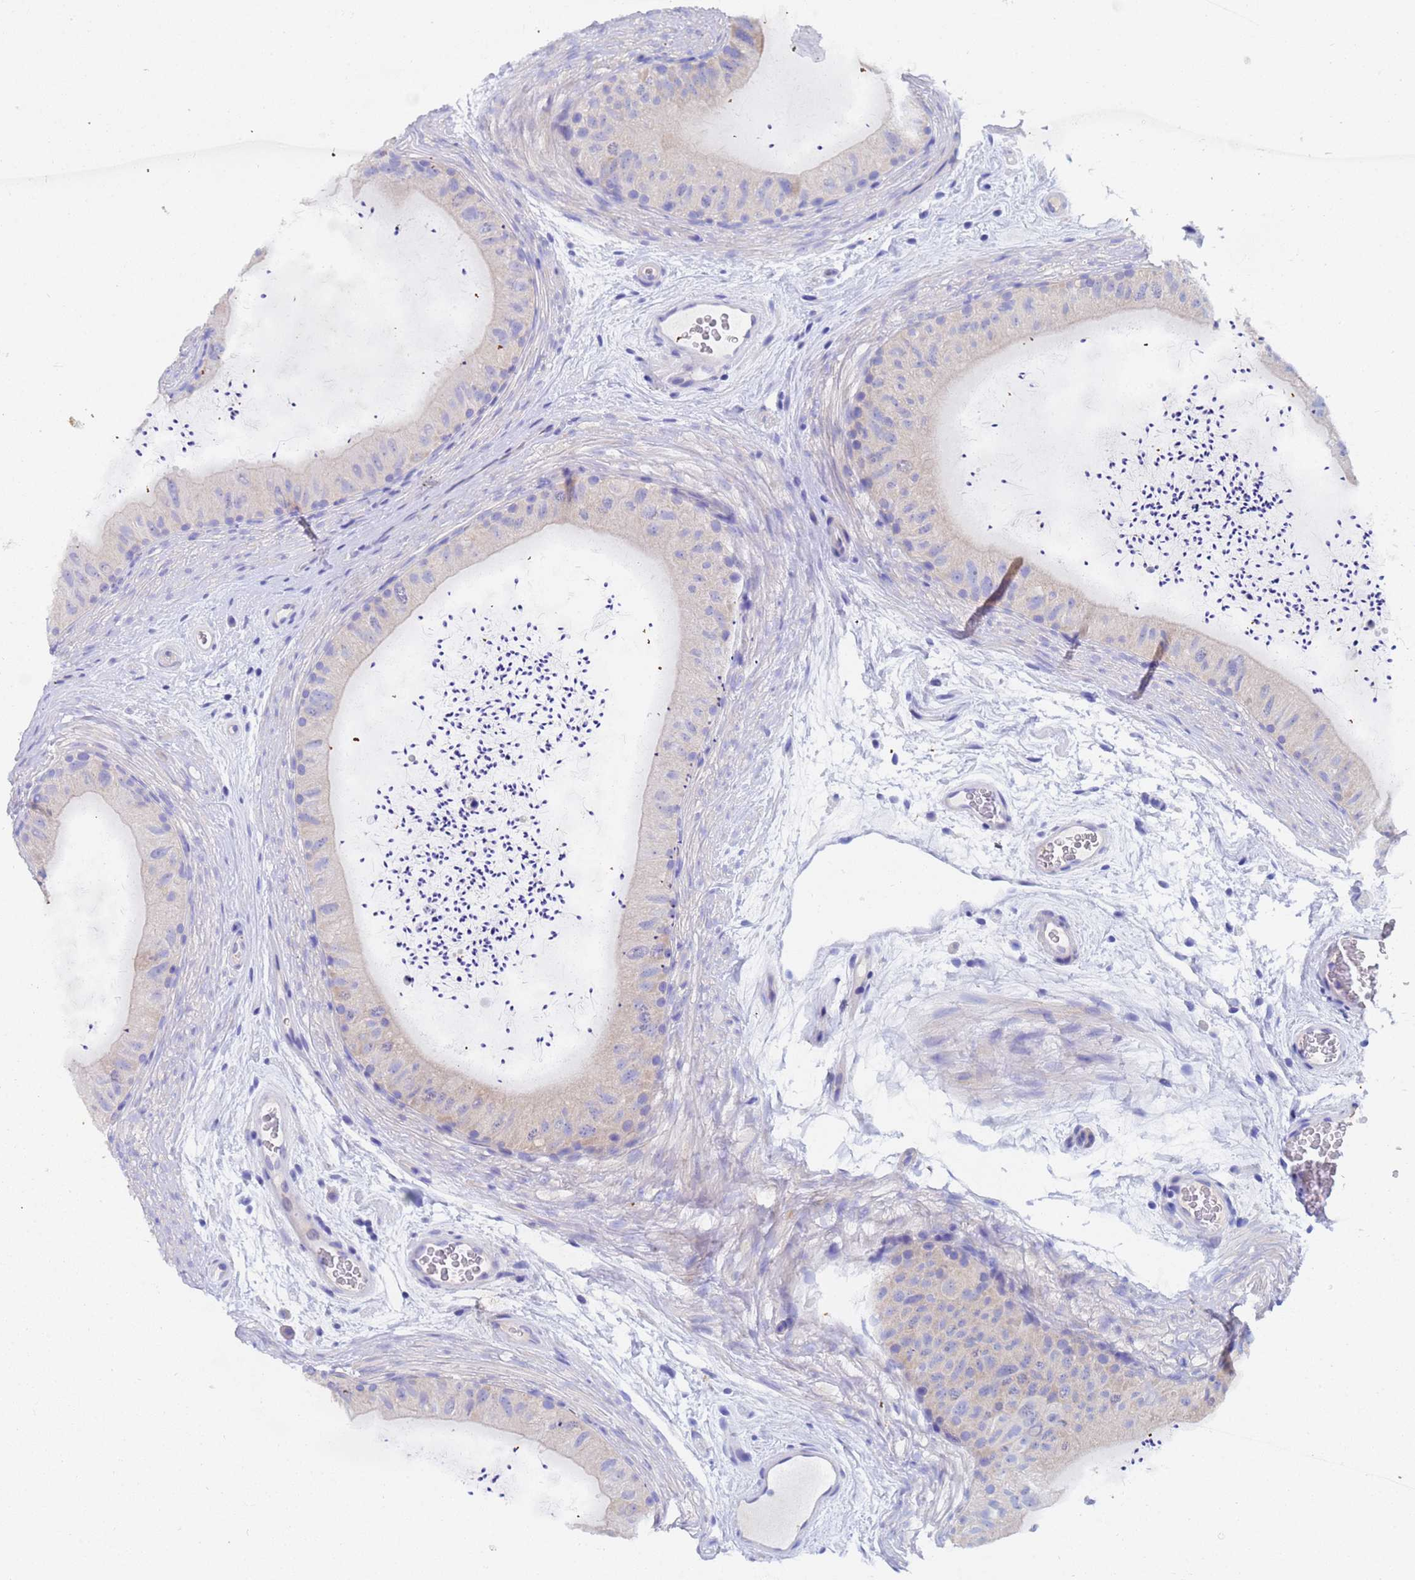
{"staining": {"intensity": "negative", "quantity": "none", "location": "none"}, "tissue": "epididymis", "cell_type": "Glandular cells", "image_type": "normal", "snomed": [{"axis": "morphology", "description": "Normal tissue, NOS"}, {"axis": "topography", "description": "Epididymis"}], "caption": "A high-resolution image shows immunohistochemistry (IHC) staining of normal epididymis, which demonstrates no significant expression in glandular cells.", "gene": "UBE2O", "patient": {"sex": "male", "age": 50}}